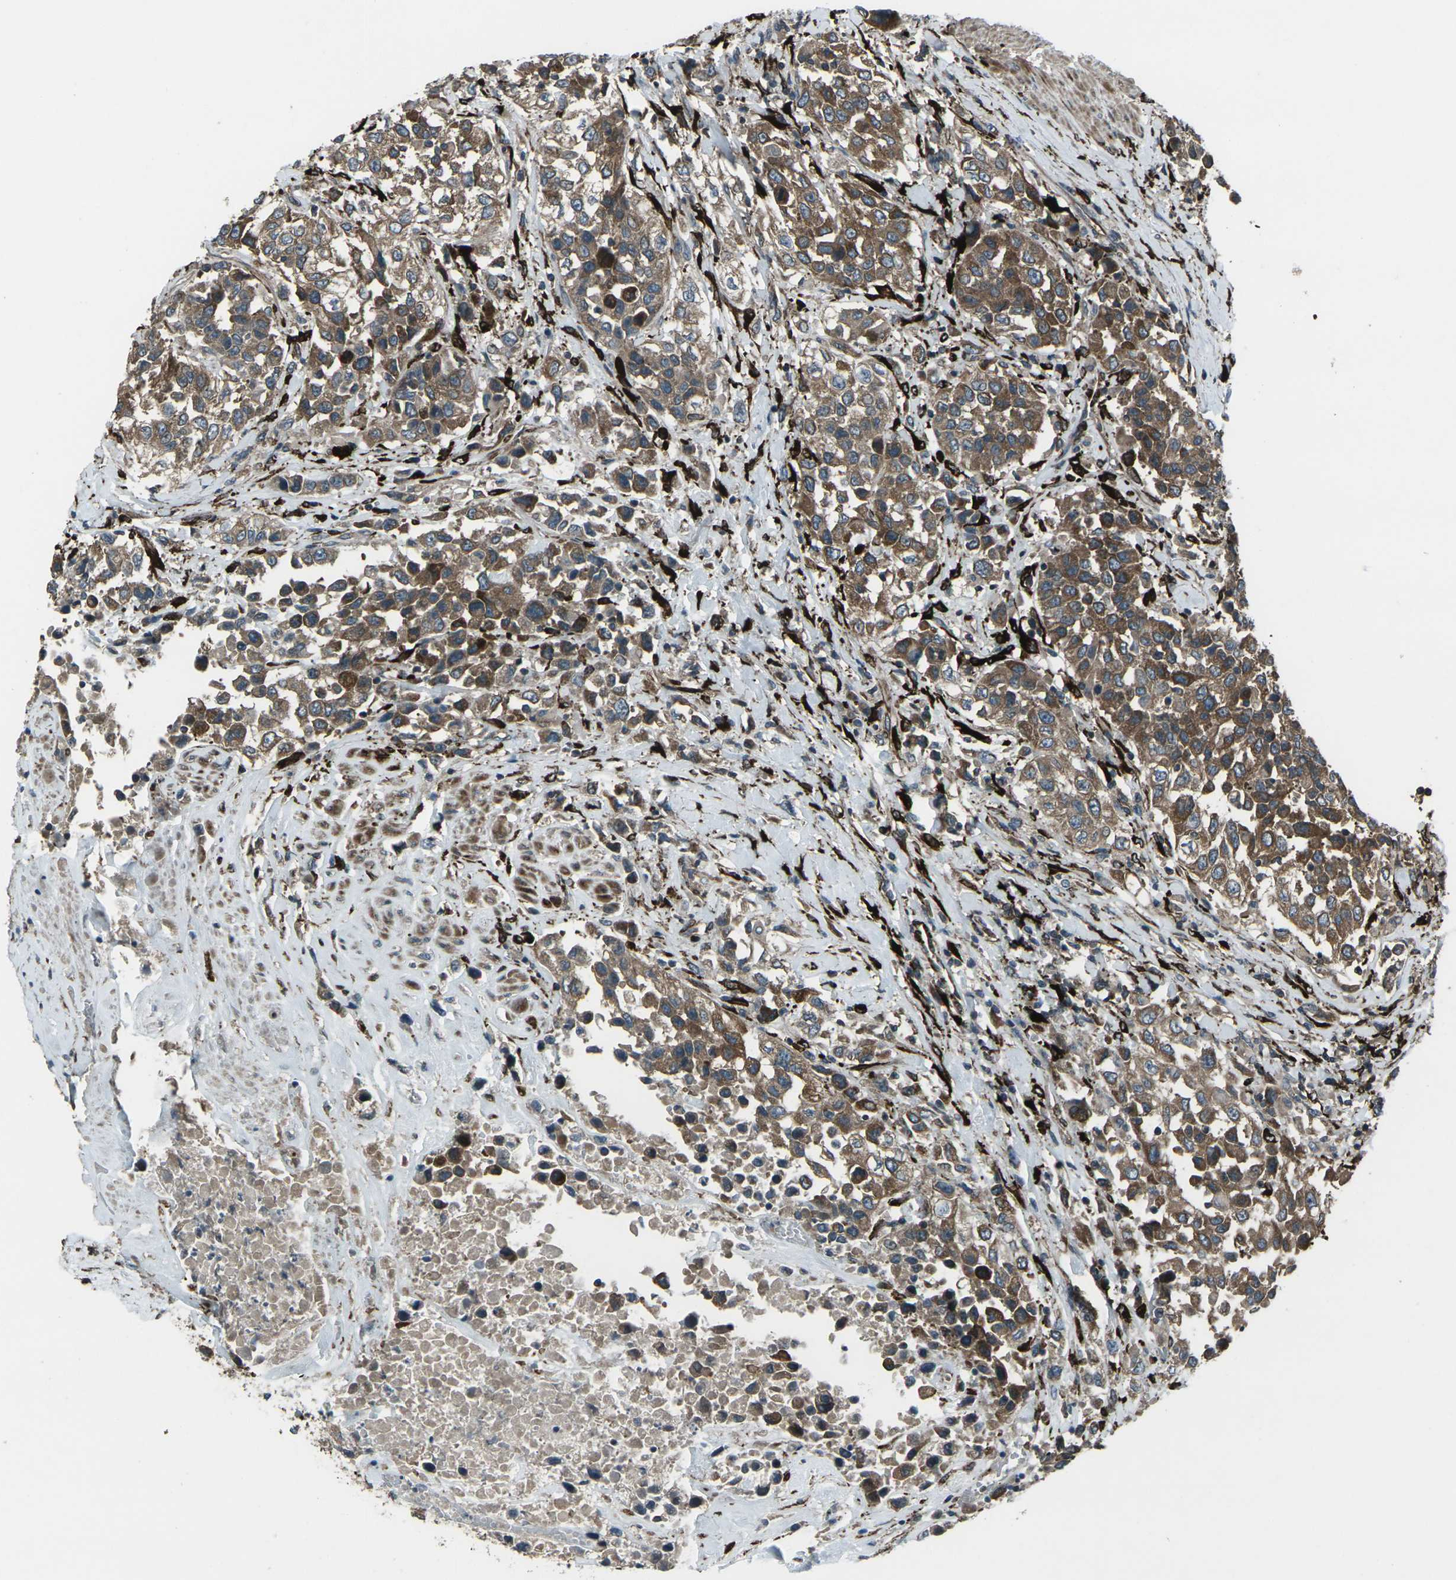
{"staining": {"intensity": "moderate", "quantity": ">75%", "location": "cytoplasmic/membranous"}, "tissue": "urothelial cancer", "cell_type": "Tumor cells", "image_type": "cancer", "snomed": [{"axis": "morphology", "description": "Urothelial carcinoma, High grade"}, {"axis": "topography", "description": "Urinary bladder"}], "caption": "A high-resolution micrograph shows IHC staining of urothelial cancer, which demonstrates moderate cytoplasmic/membranous staining in about >75% of tumor cells.", "gene": "LSMEM1", "patient": {"sex": "female", "age": 80}}